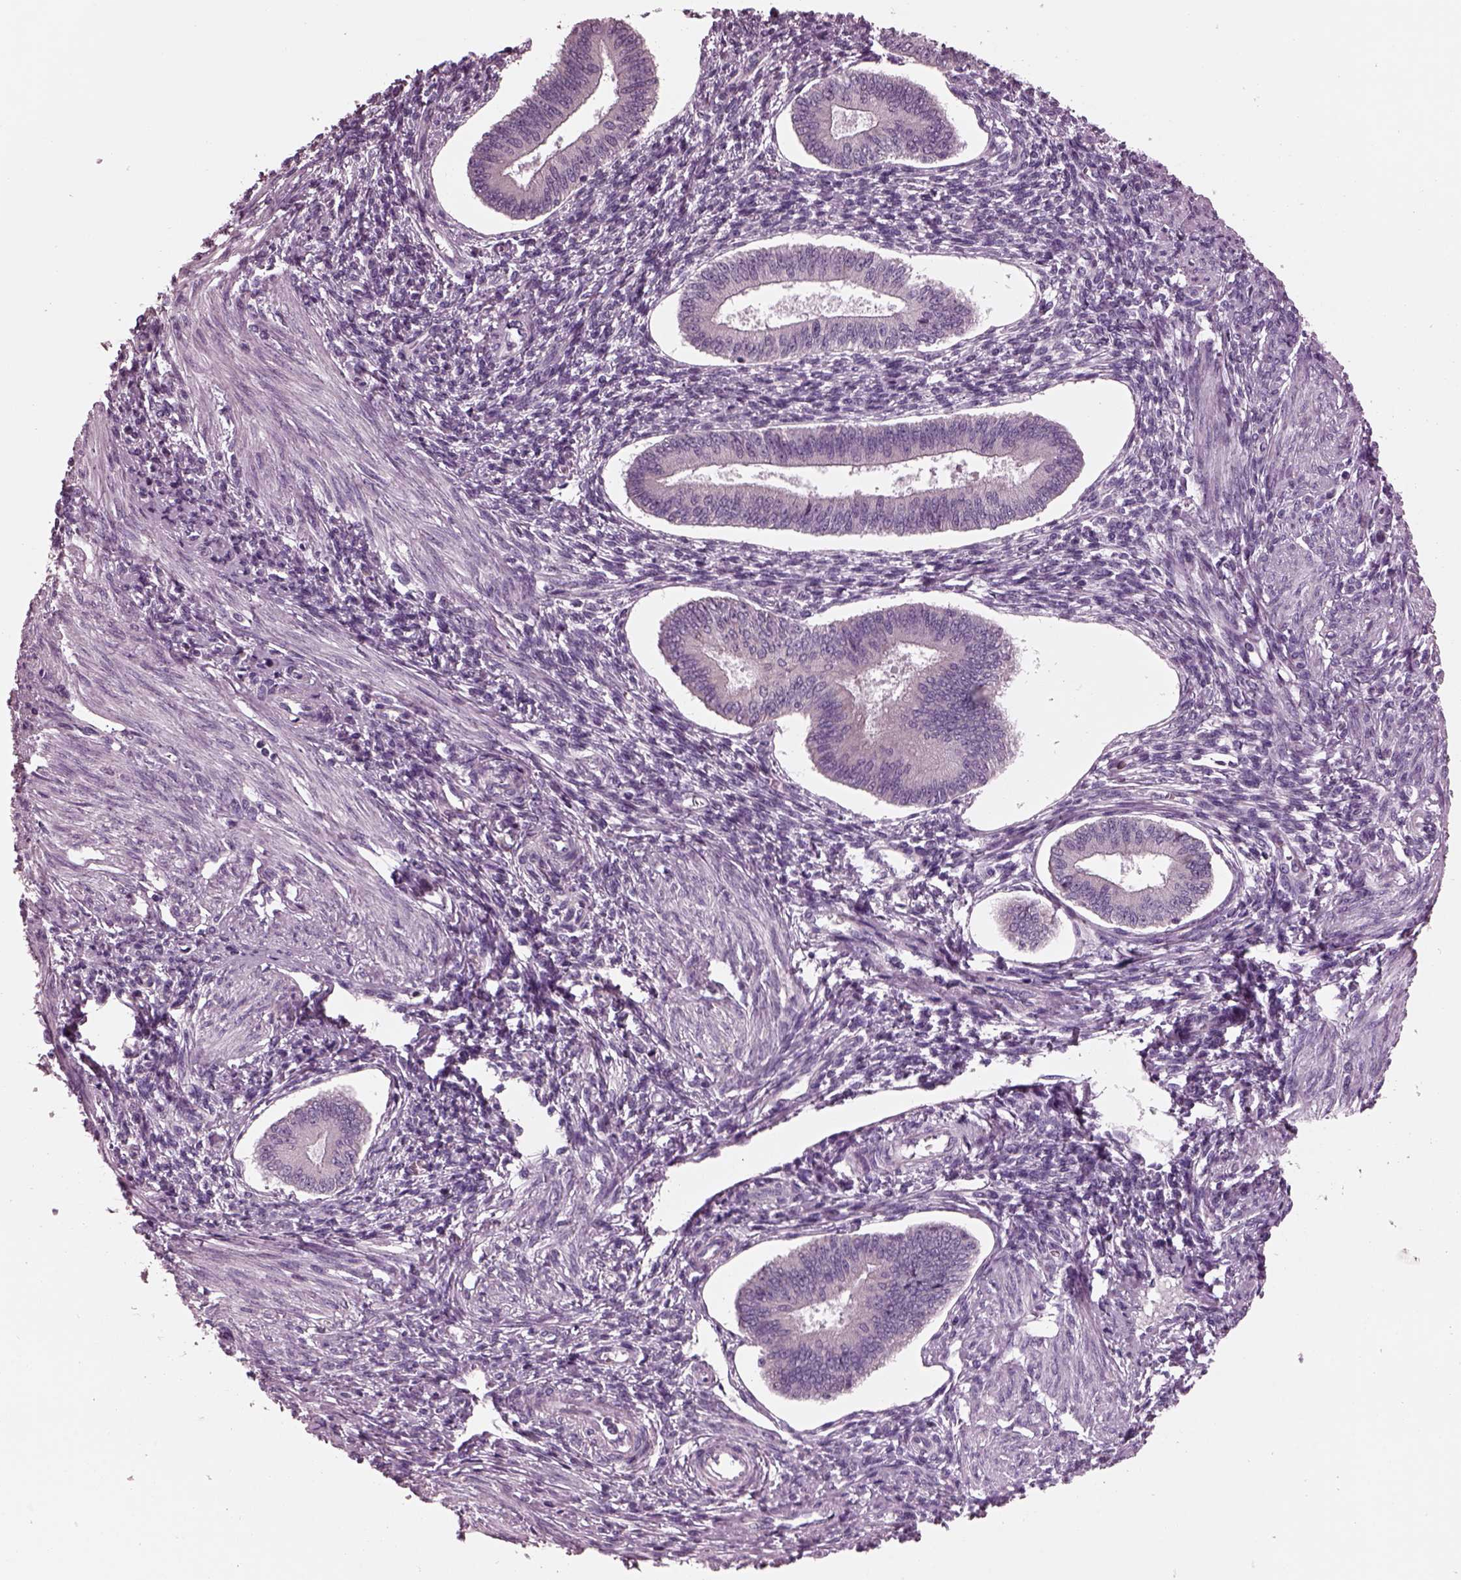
{"staining": {"intensity": "negative", "quantity": "none", "location": "none"}, "tissue": "endometrium", "cell_type": "Cells in endometrial stroma", "image_type": "normal", "snomed": [{"axis": "morphology", "description": "Normal tissue, NOS"}, {"axis": "topography", "description": "Endometrium"}], "caption": "Cells in endometrial stroma are negative for brown protein staining in benign endometrium. (DAB (3,3'-diaminobenzidine) IHC visualized using brightfield microscopy, high magnification).", "gene": "AP4M1", "patient": {"sex": "female", "age": 42}}